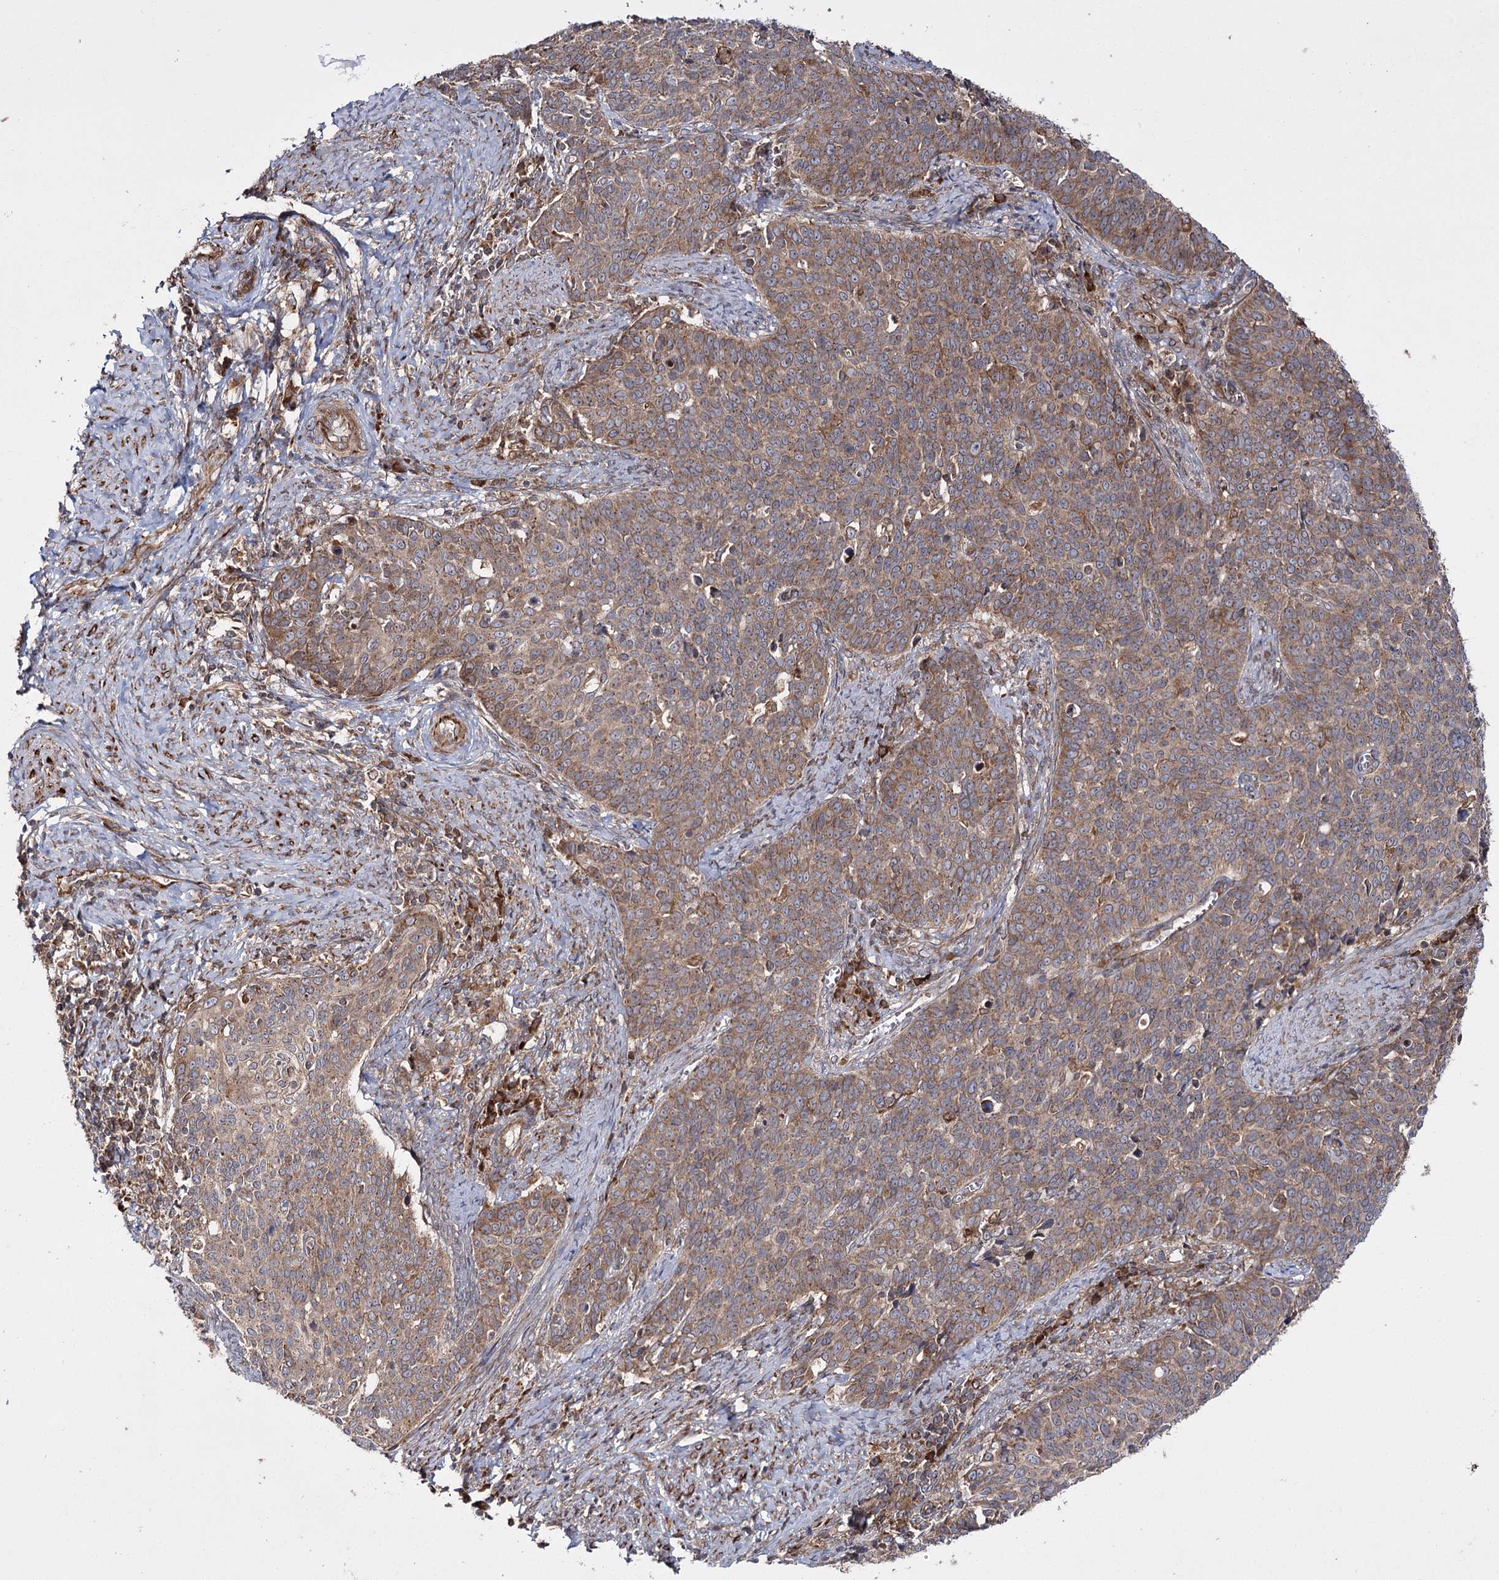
{"staining": {"intensity": "moderate", "quantity": ">75%", "location": "cytoplasmic/membranous"}, "tissue": "cervical cancer", "cell_type": "Tumor cells", "image_type": "cancer", "snomed": [{"axis": "morphology", "description": "Squamous cell carcinoma, NOS"}, {"axis": "topography", "description": "Cervix"}], "caption": "A micrograph of human squamous cell carcinoma (cervical) stained for a protein reveals moderate cytoplasmic/membranous brown staining in tumor cells.", "gene": "HECTD2", "patient": {"sex": "female", "age": 39}}